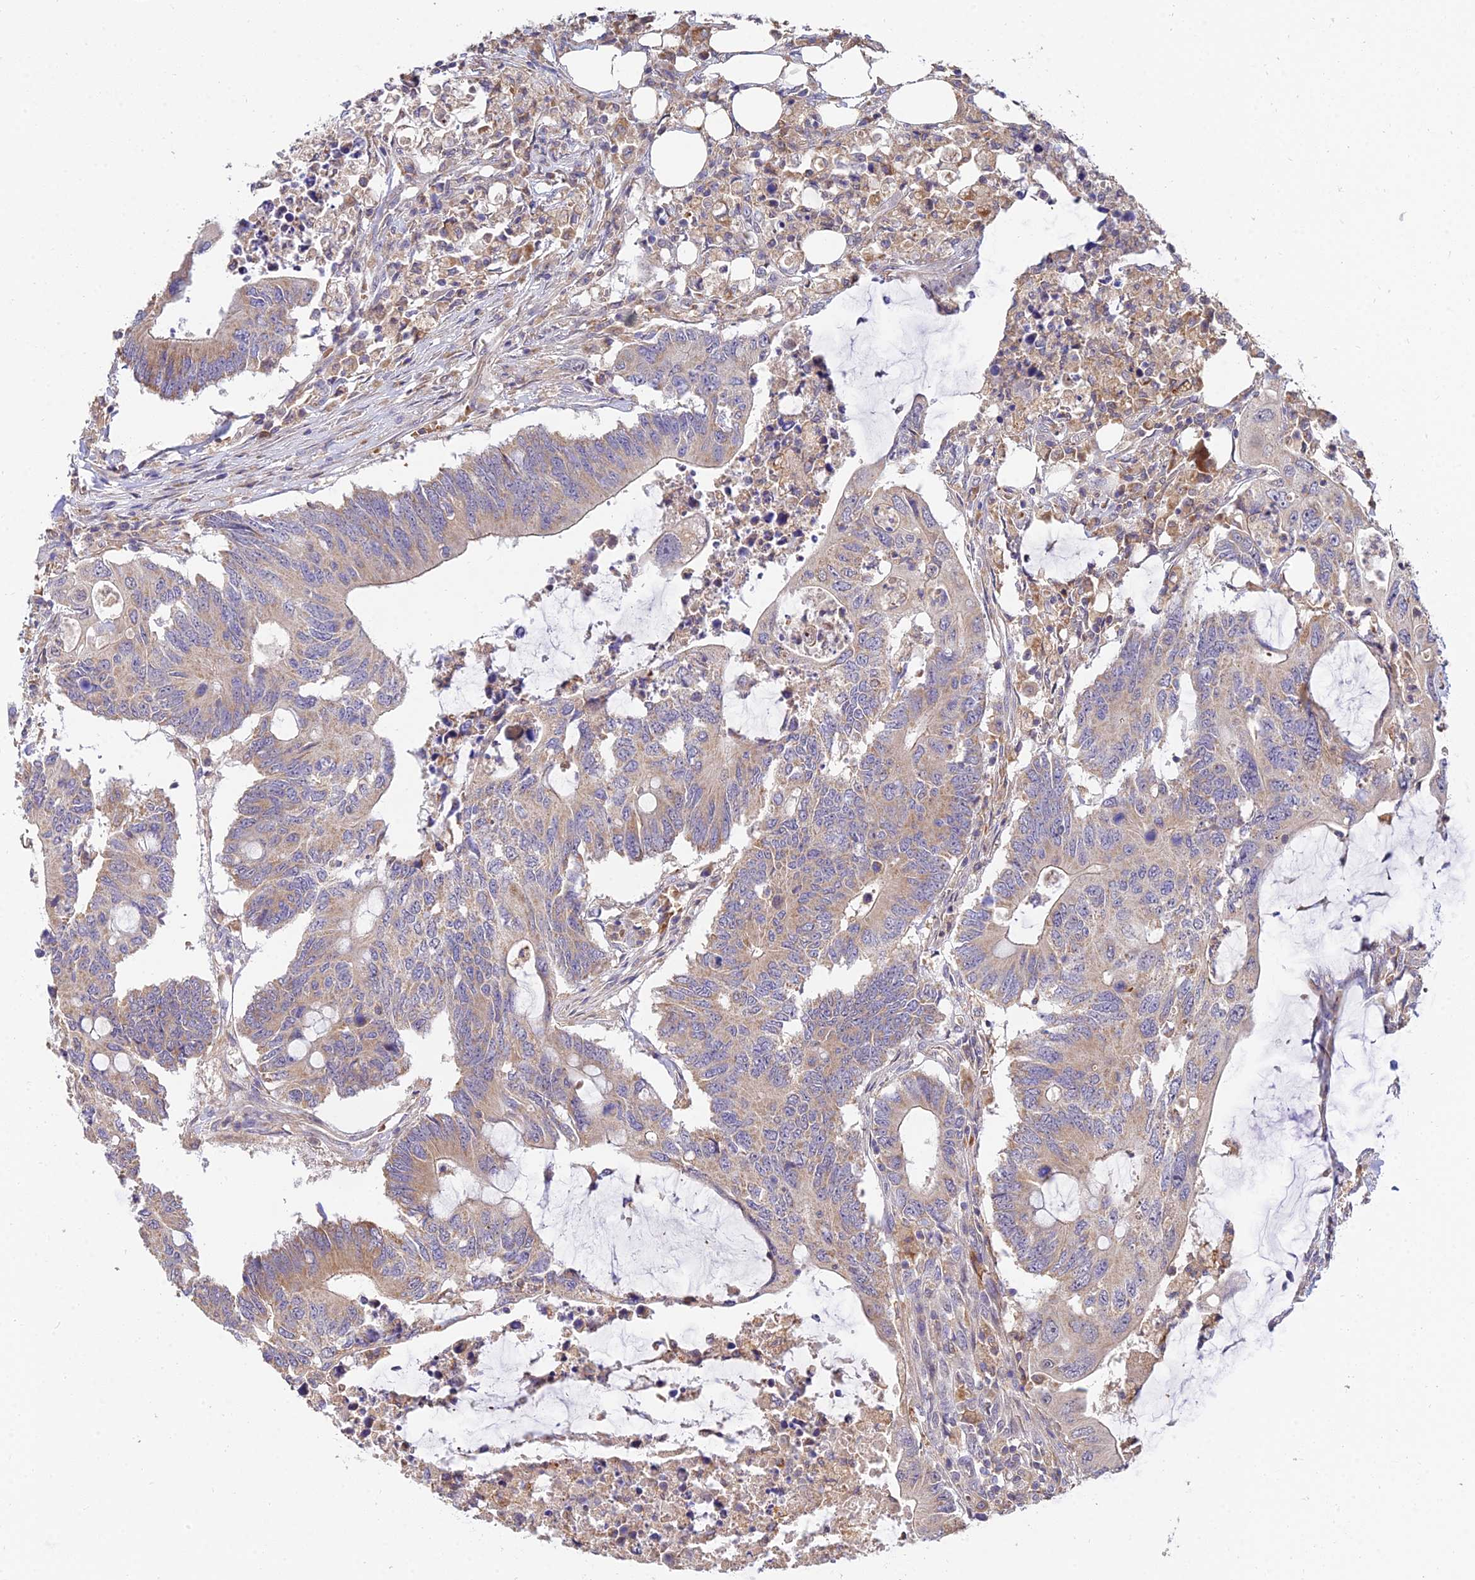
{"staining": {"intensity": "weak", "quantity": "25%-75%", "location": "cytoplasmic/membranous"}, "tissue": "colorectal cancer", "cell_type": "Tumor cells", "image_type": "cancer", "snomed": [{"axis": "morphology", "description": "Adenocarcinoma, NOS"}, {"axis": "topography", "description": "Colon"}], "caption": "Immunohistochemistry (IHC) (DAB) staining of adenocarcinoma (colorectal) displays weak cytoplasmic/membranous protein staining in about 25%-75% of tumor cells.", "gene": "ARL8B", "patient": {"sex": "male", "age": 71}}